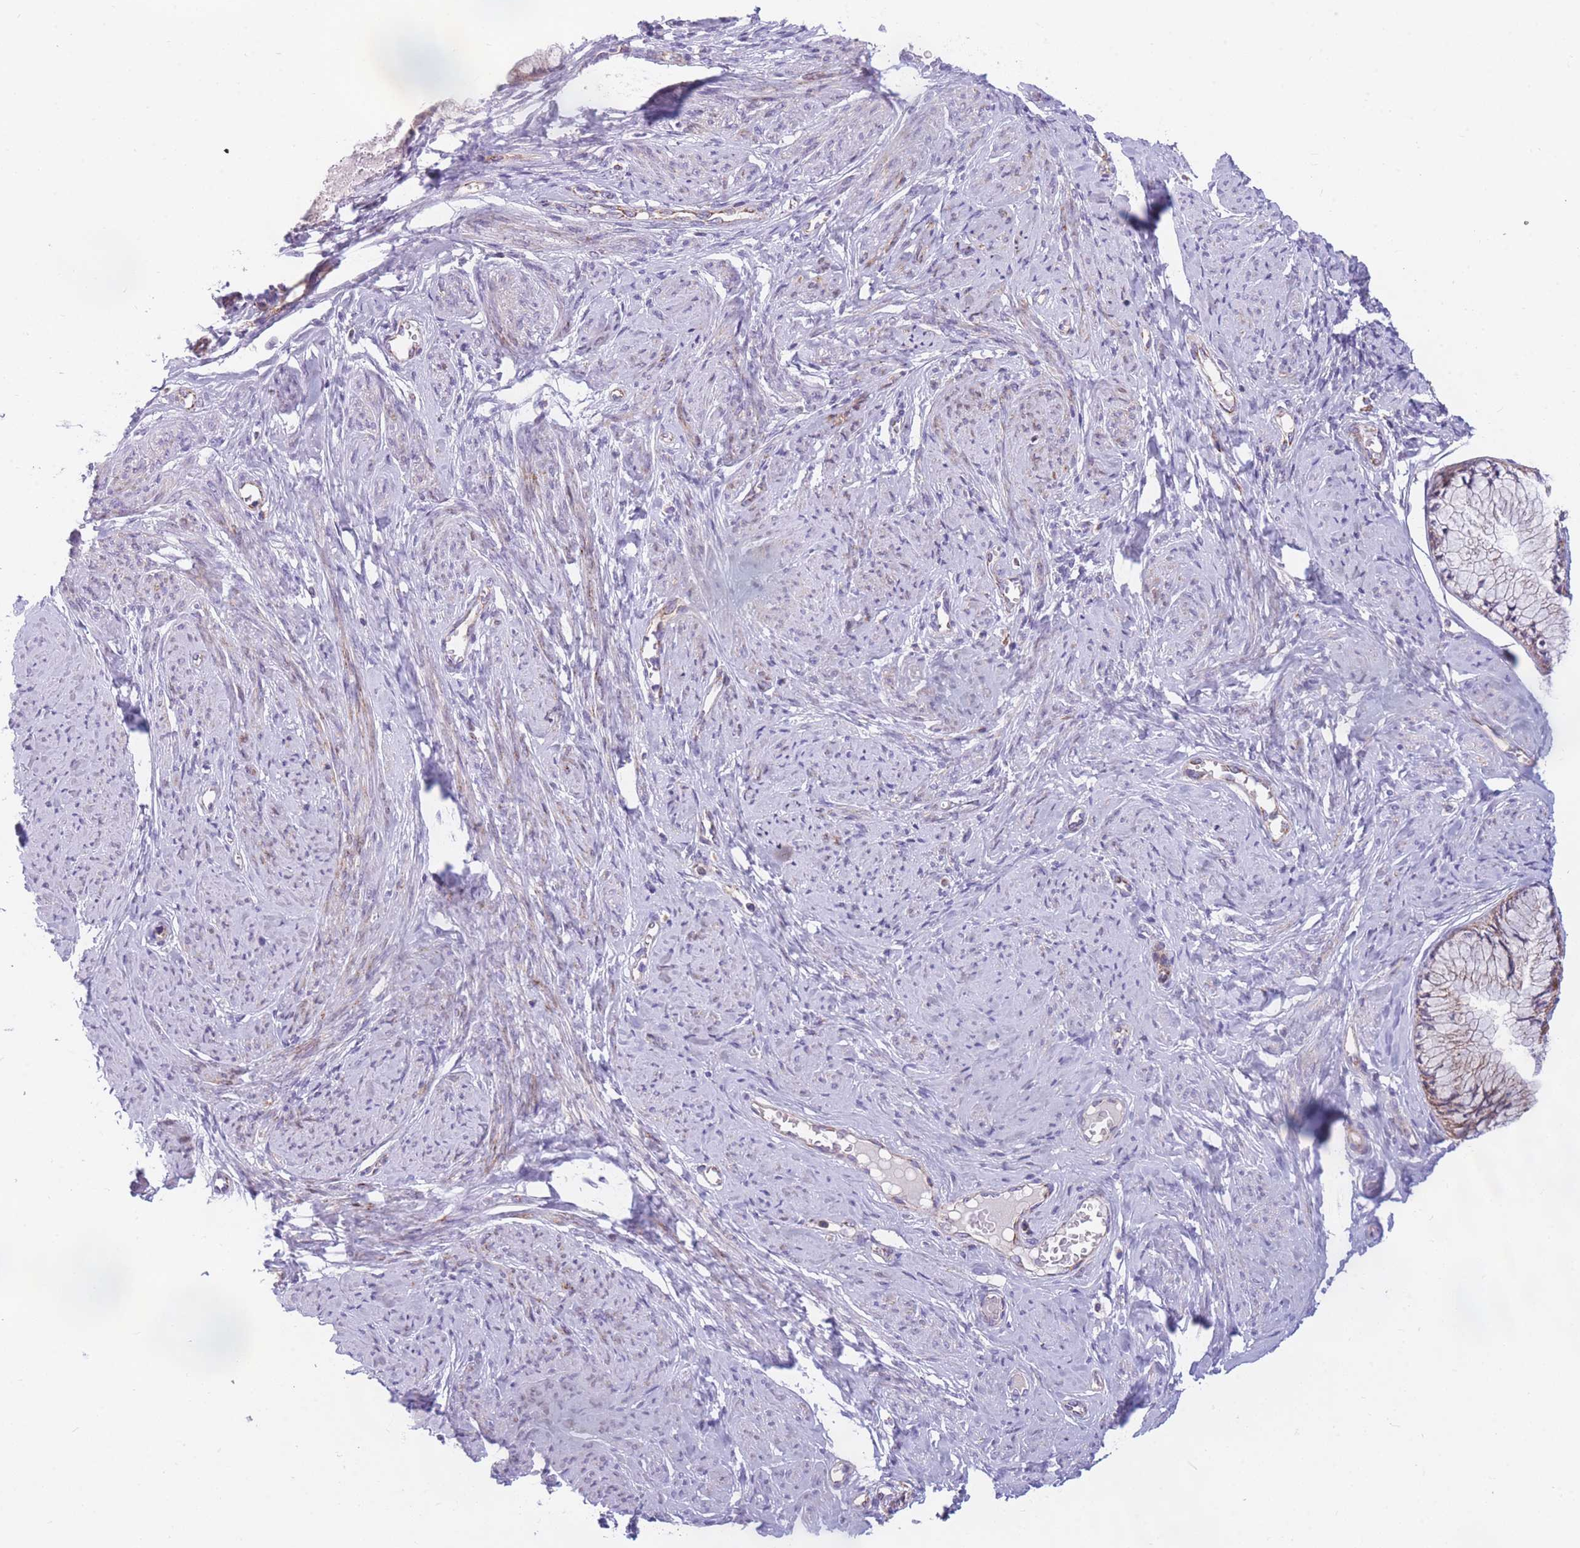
{"staining": {"intensity": "moderate", "quantity": "25%-75%", "location": "cytoplasmic/membranous"}, "tissue": "cervix", "cell_type": "Glandular cells", "image_type": "normal", "snomed": [{"axis": "morphology", "description": "Normal tissue, NOS"}, {"axis": "topography", "description": "Cervix"}], "caption": "This is a histology image of IHC staining of benign cervix, which shows moderate staining in the cytoplasmic/membranous of glandular cells.", "gene": "DDX49", "patient": {"sex": "female", "age": 42}}